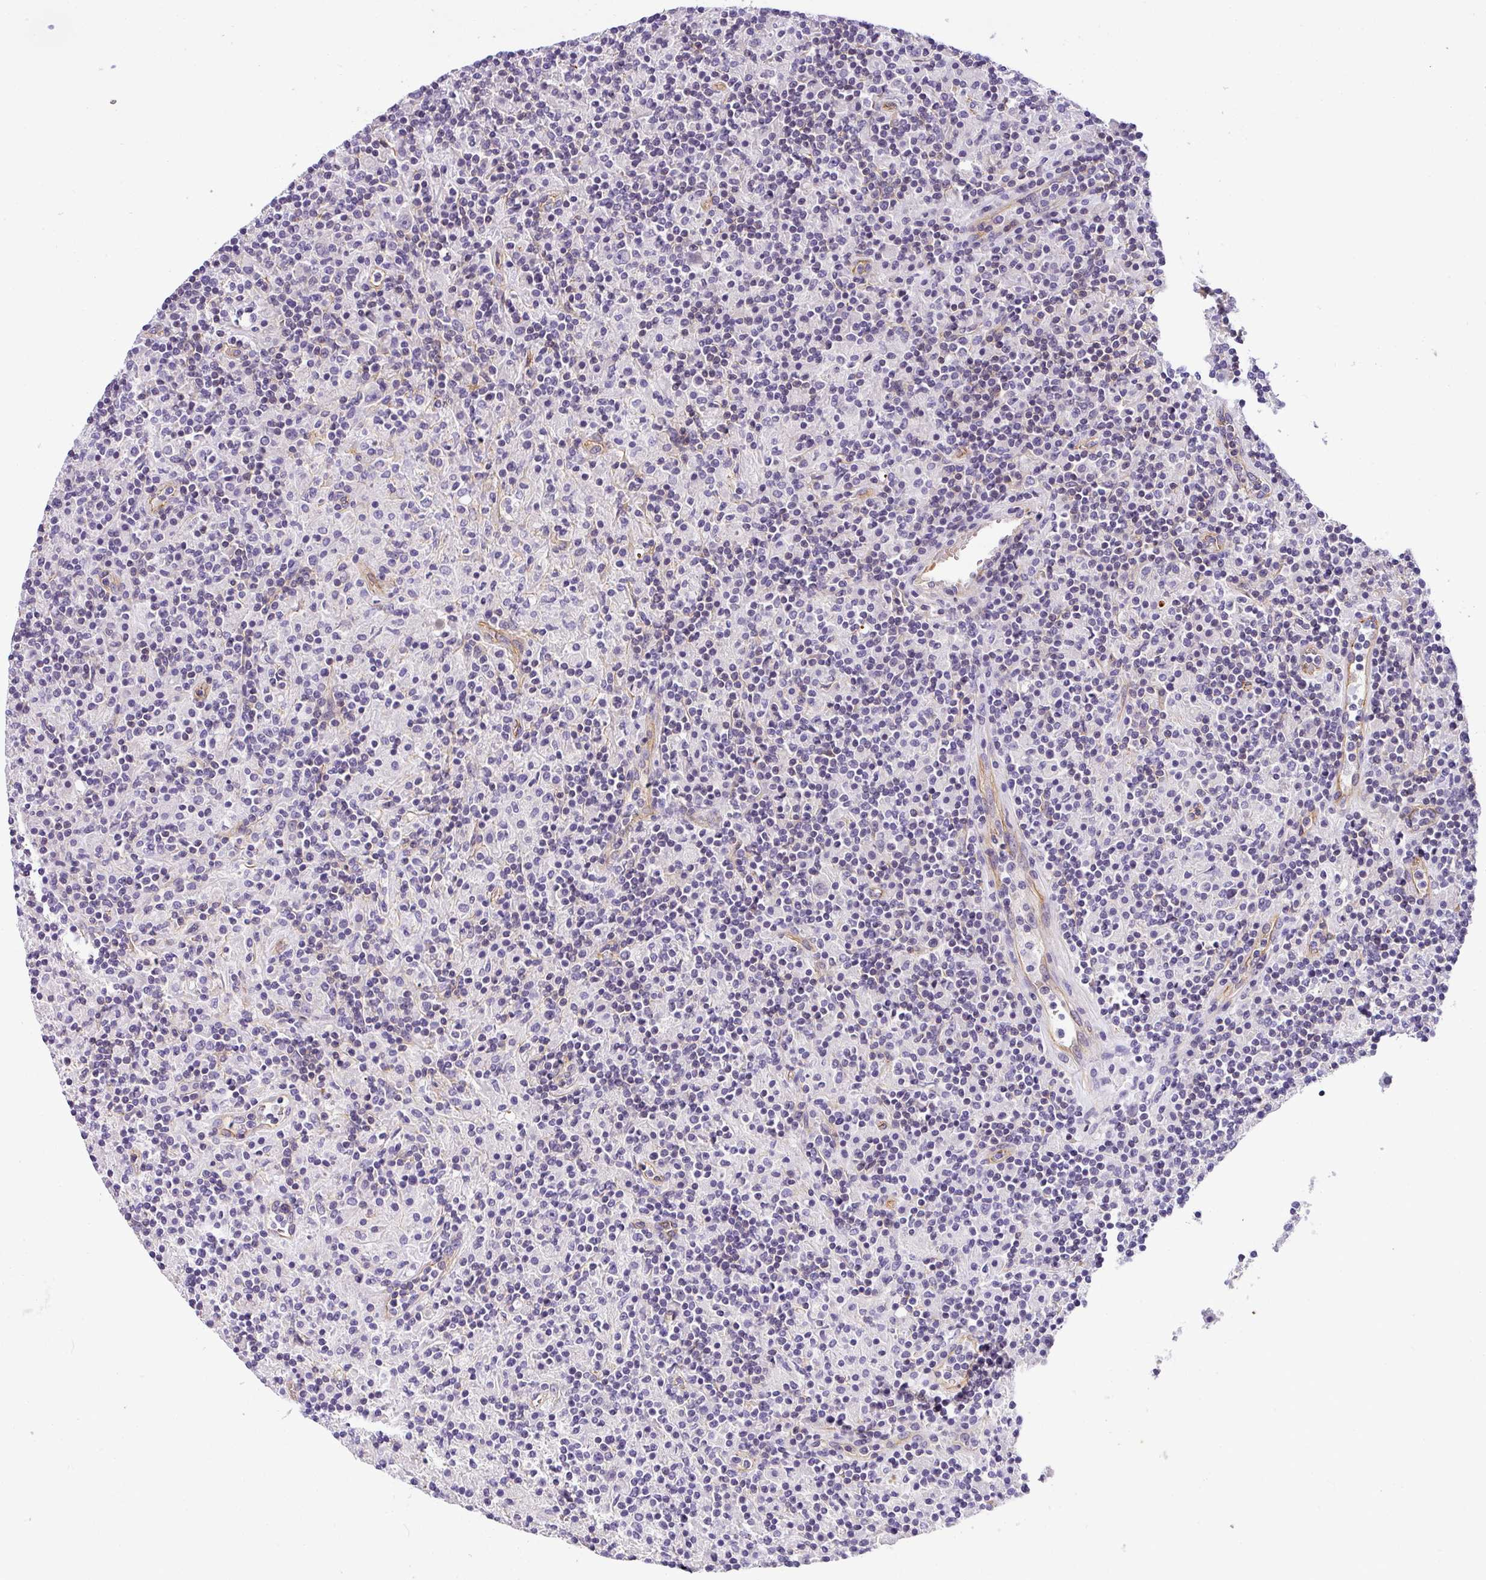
{"staining": {"intensity": "negative", "quantity": "none", "location": "none"}, "tissue": "lymphoma", "cell_type": "Tumor cells", "image_type": "cancer", "snomed": [{"axis": "morphology", "description": "Hodgkin's disease, NOS"}, {"axis": "topography", "description": "Lymph node"}], "caption": "DAB (3,3'-diaminobenzidine) immunohistochemical staining of Hodgkin's disease exhibits no significant positivity in tumor cells.", "gene": "OR11H4", "patient": {"sex": "male", "age": 70}}